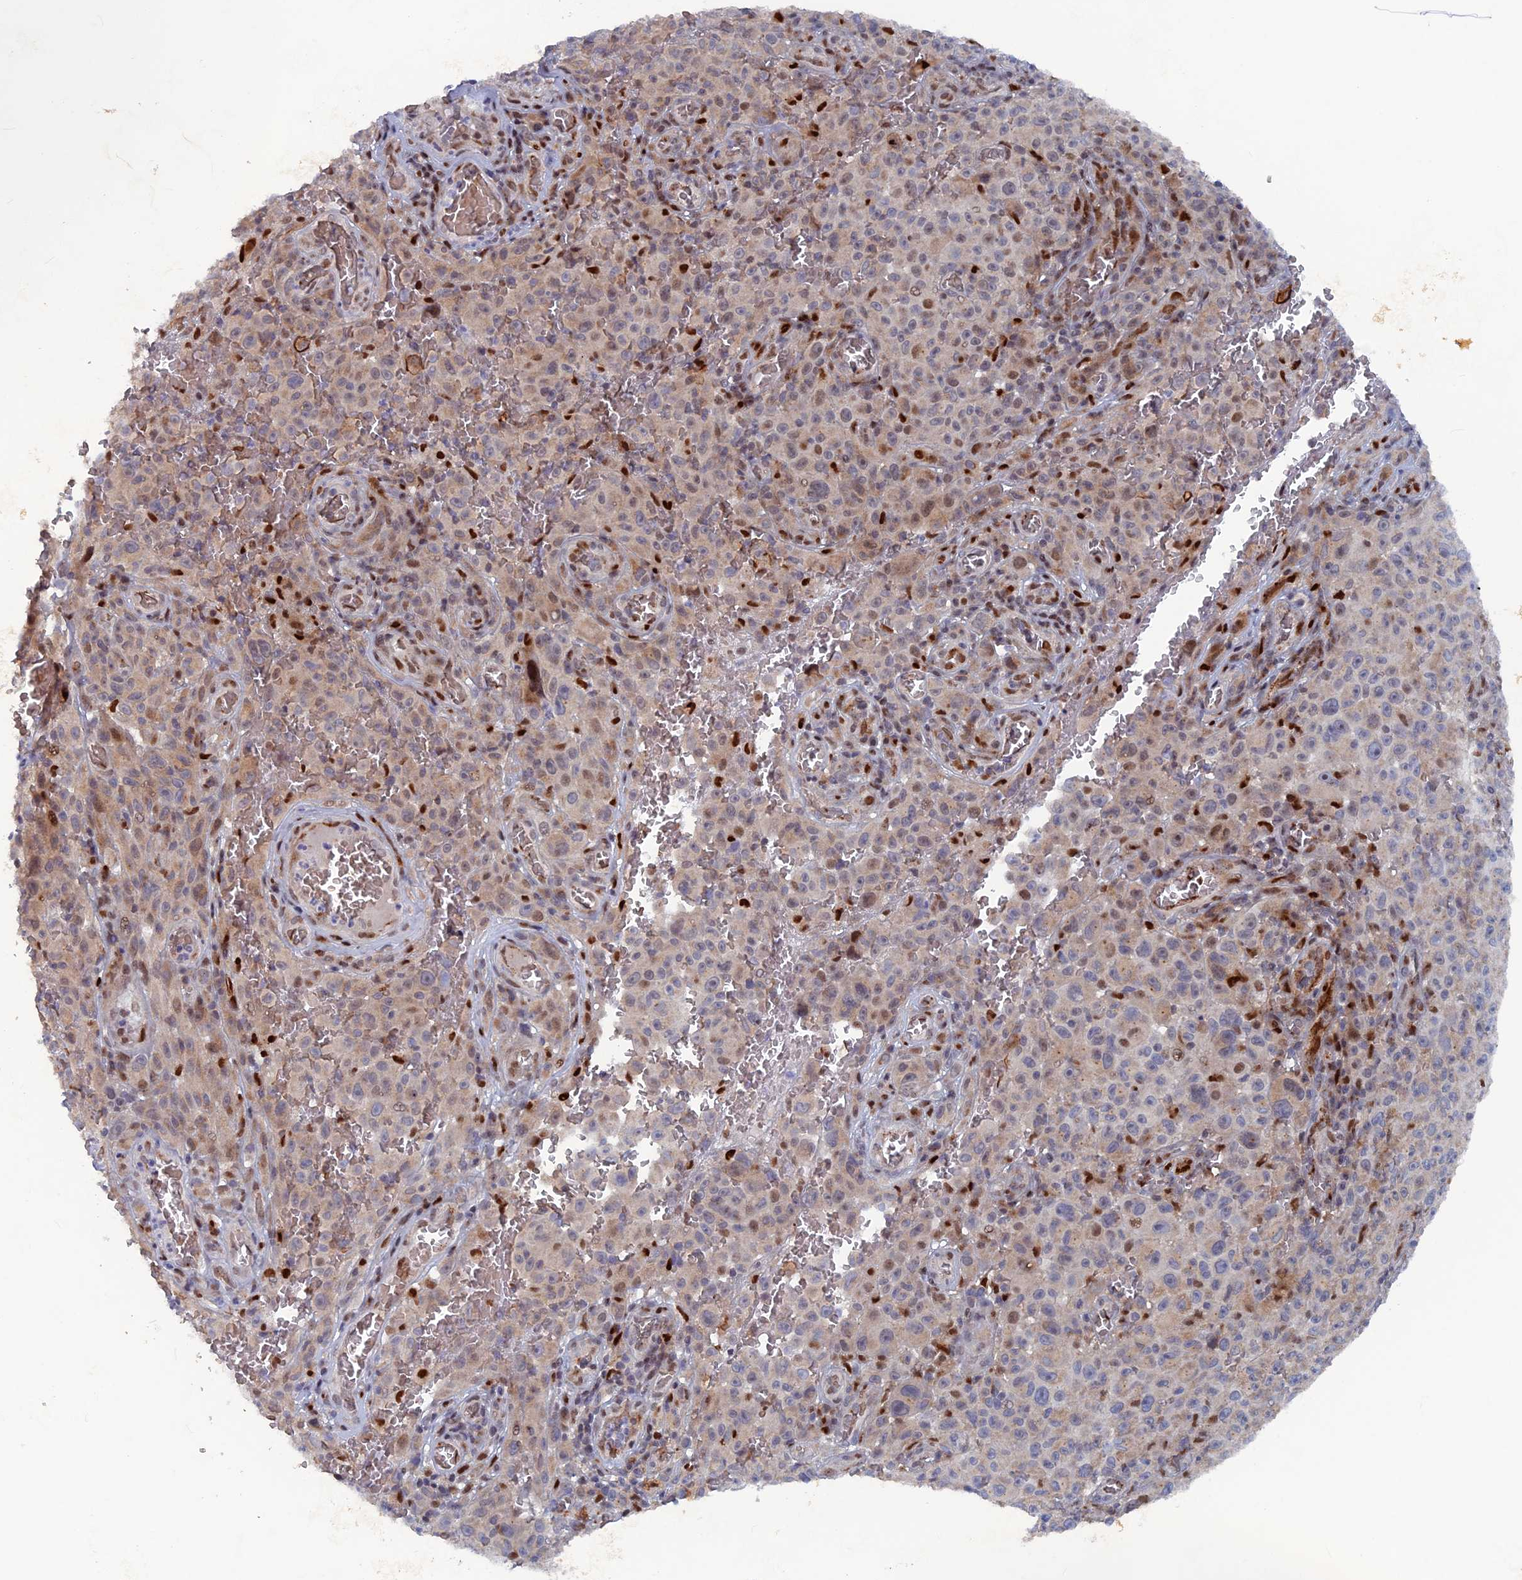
{"staining": {"intensity": "weak", "quantity": "<25%", "location": "nuclear"}, "tissue": "melanoma", "cell_type": "Tumor cells", "image_type": "cancer", "snomed": [{"axis": "morphology", "description": "Malignant melanoma, NOS"}, {"axis": "topography", "description": "Skin"}], "caption": "High power microscopy image of an IHC histopathology image of malignant melanoma, revealing no significant positivity in tumor cells.", "gene": "SH3D21", "patient": {"sex": "female", "age": 82}}